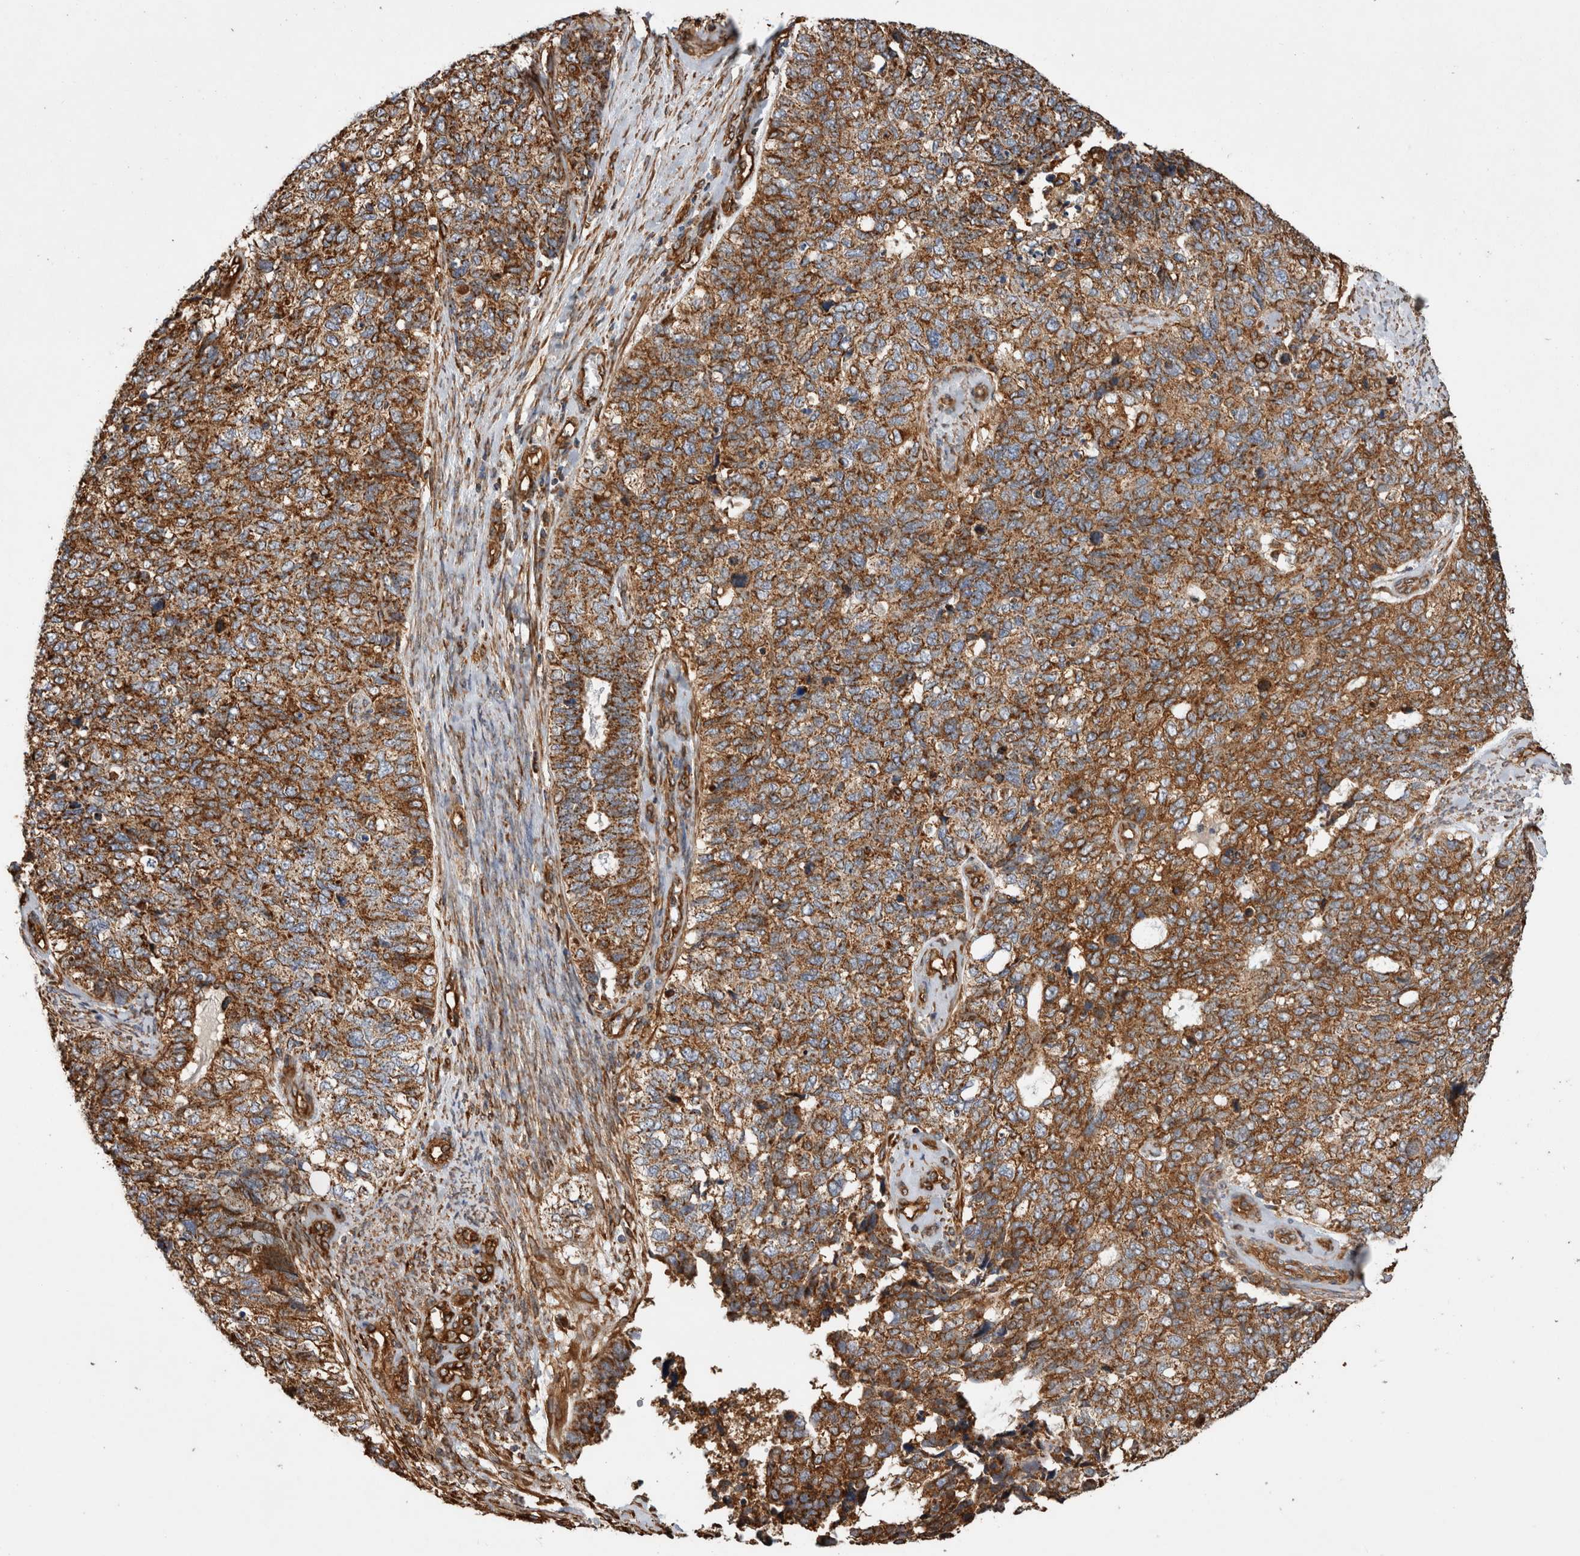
{"staining": {"intensity": "moderate", "quantity": ">75%", "location": "cytoplasmic/membranous"}, "tissue": "cervical cancer", "cell_type": "Tumor cells", "image_type": "cancer", "snomed": [{"axis": "morphology", "description": "Squamous cell carcinoma, NOS"}, {"axis": "topography", "description": "Cervix"}], "caption": "Moderate cytoplasmic/membranous positivity for a protein is identified in approximately >75% of tumor cells of cervical cancer using immunohistochemistry (IHC).", "gene": "ZNF397", "patient": {"sex": "female", "age": 63}}